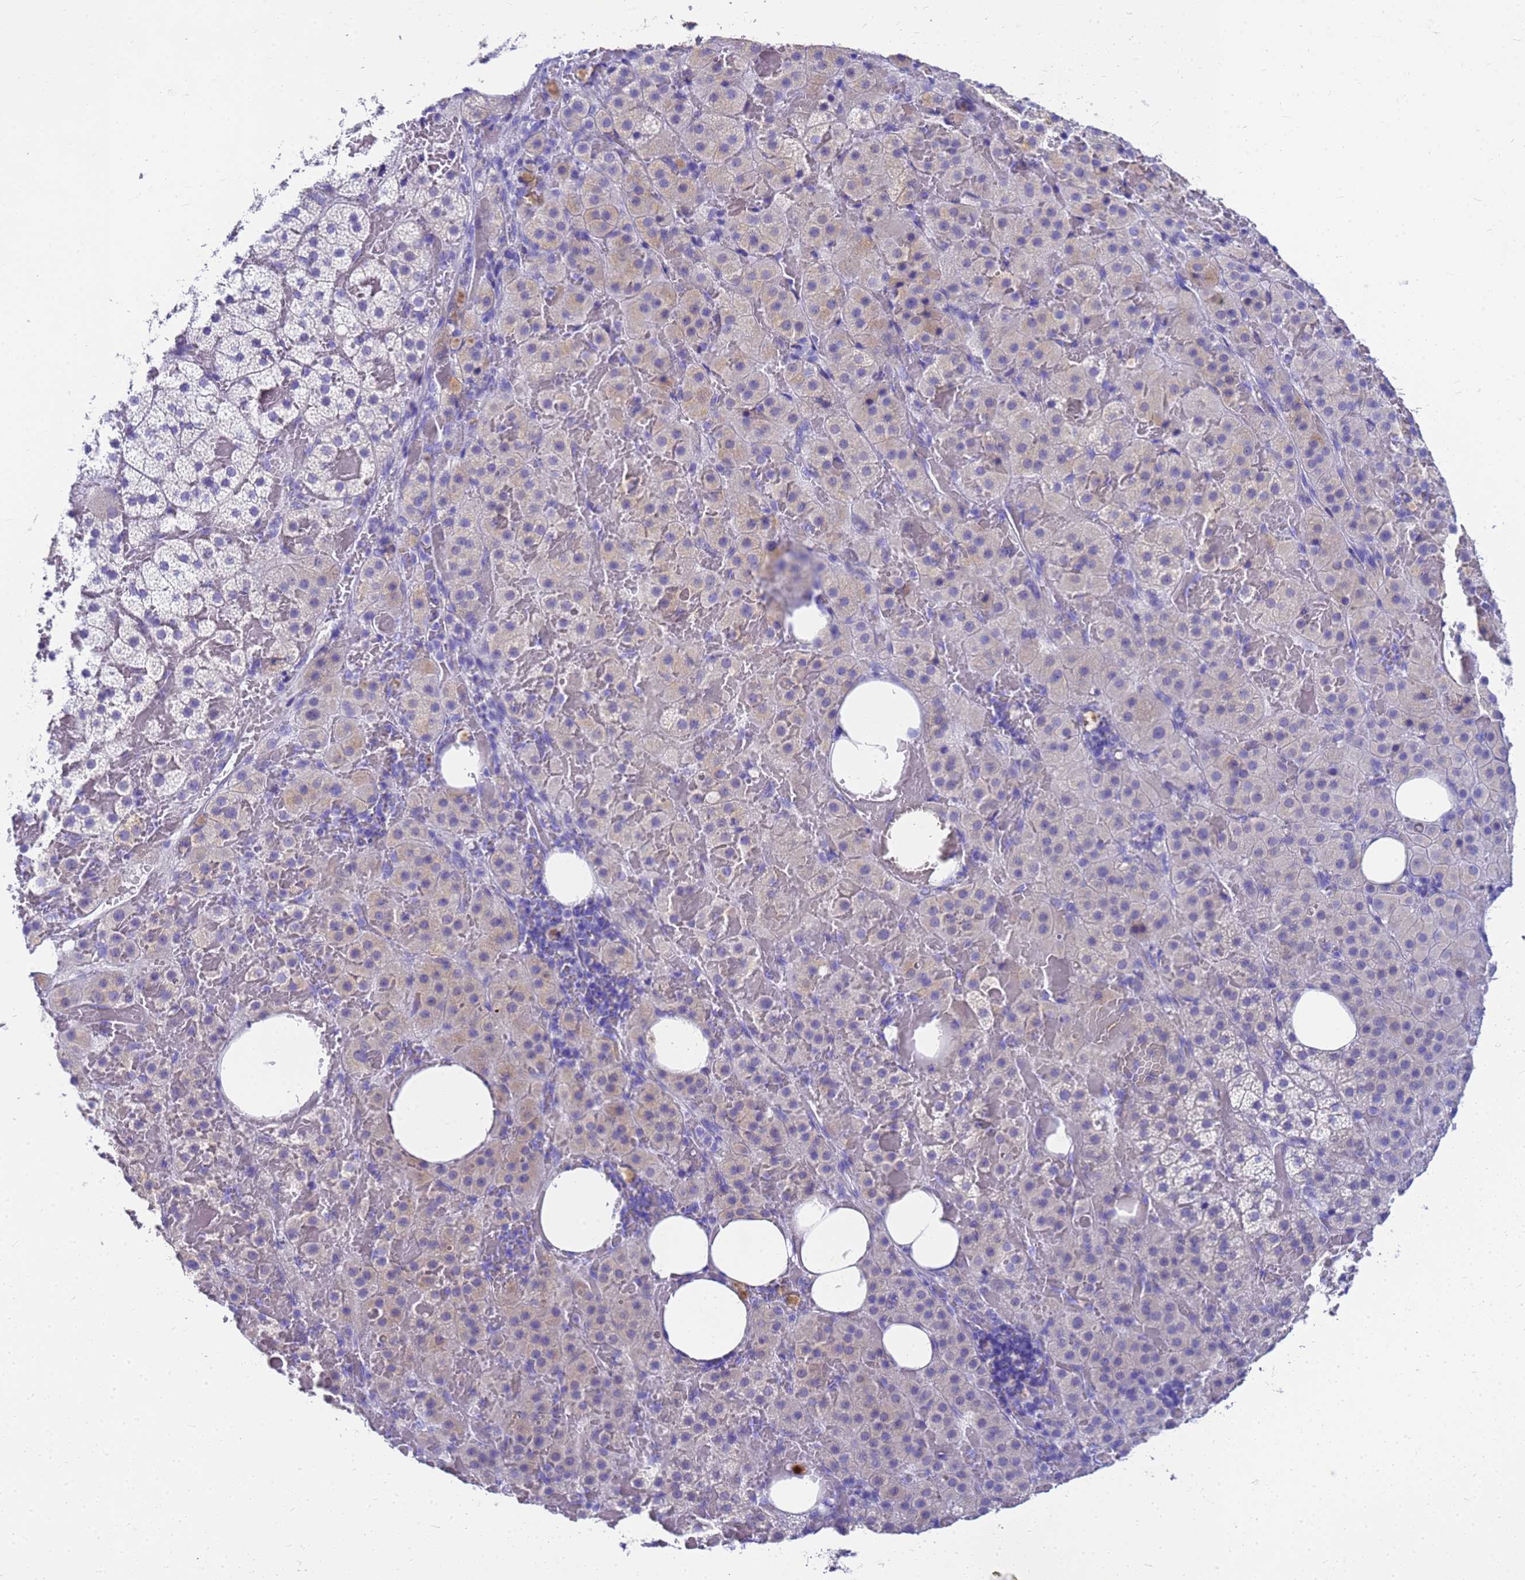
{"staining": {"intensity": "weak", "quantity": "<25%", "location": "cytoplasmic/membranous"}, "tissue": "adrenal gland", "cell_type": "Glandular cells", "image_type": "normal", "snomed": [{"axis": "morphology", "description": "Normal tissue, NOS"}, {"axis": "topography", "description": "Adrenal gland"}], "caption": "High power microscopy histopathology image of an immunohistochemistry histopathology image of normal adrenal gland, revealing no significant staining in glandular cells.", "gene": "MS4A13", "patient": {"sex": "female", "age": 59}}